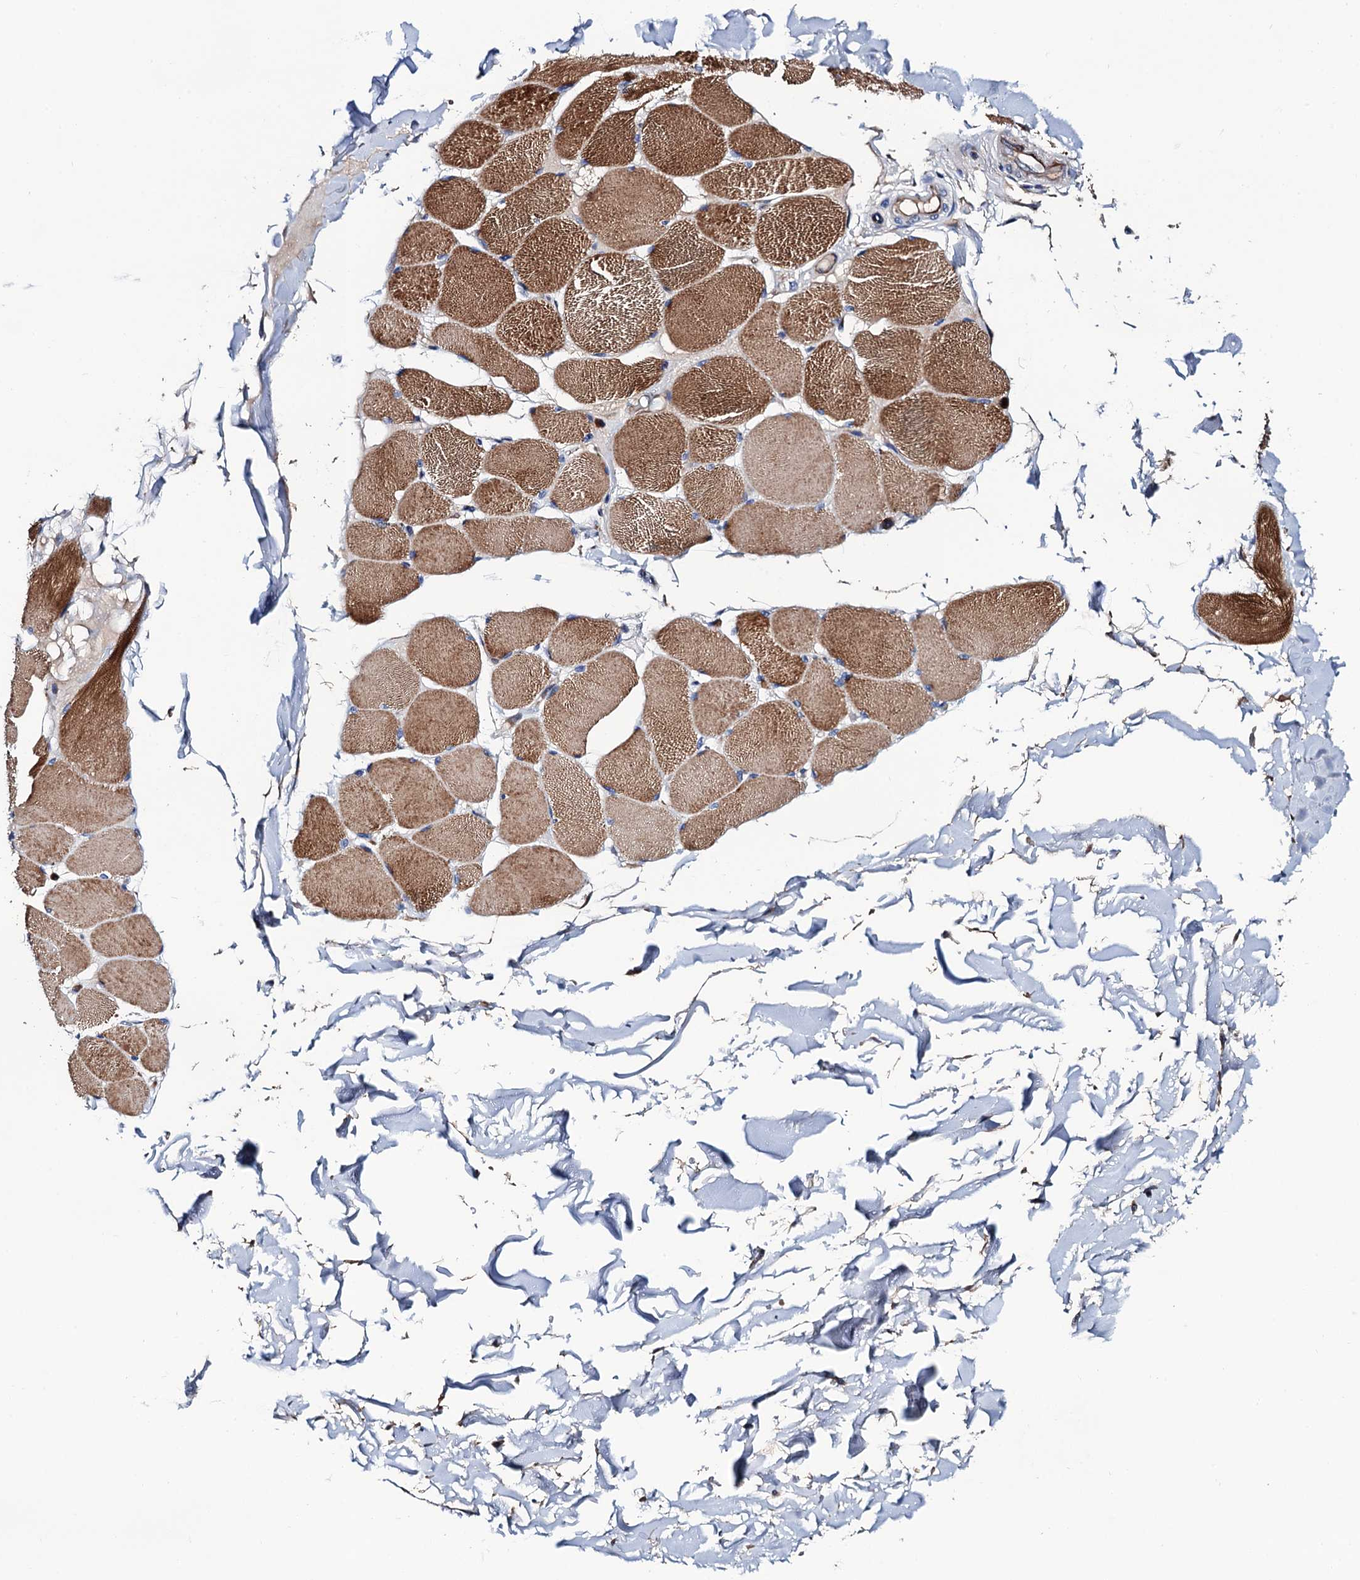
{"staining": {"intensity": "strong", "quantity": "25%-75%", "location": "cytoplasmic/membranous"}, "tissue": "skeletal muscle", "cell_type": "Myocytes", "image_type": "normal", "snomed": [{"axis": "morphology", "description": "Normal tissue, NOS"}, {"axis": "topography", "description": "Skin"}, {"axis": "topography", "description": "Skeletal muscle"}], "caption": "Brown immunohistochemical staining in unremarkable skeletal muscle shows strong cytoplasmic/membranous staining in about 25%-75% of myocytes.", "gene": "TRMT112", "patient": {"sex": "male", "age": 83}}